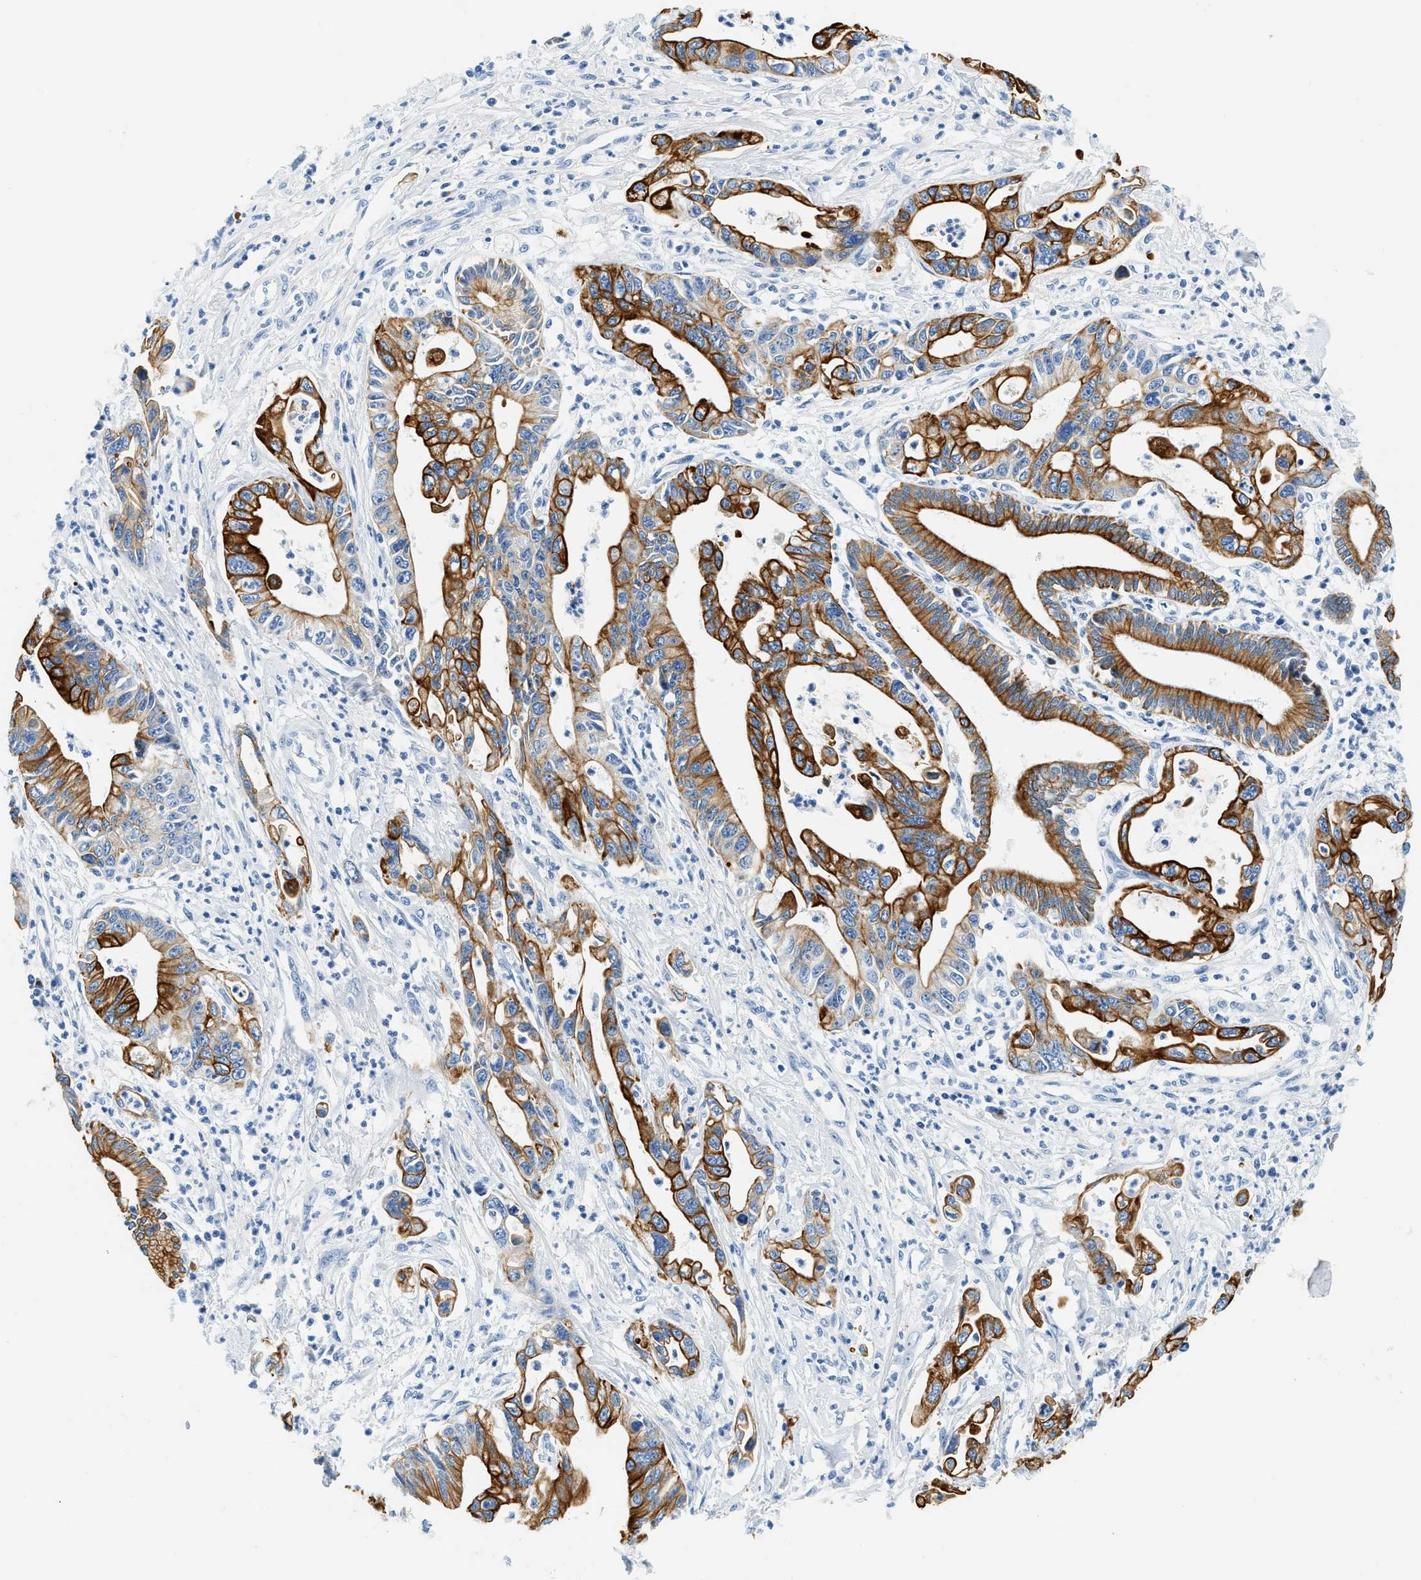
{"staining": {"intensity": "strong", "quantity": ">75%", "location": "cytoplasmic/membranous"}, "tissue": "pancreatic cancer", "cell_type": "Tumor cells", "image_type": "cancer", "snomed": [{"axis": "morphology", "description": "Adenocarcinoma, NOS"}, {"axis": "topography", "description": "Pancreas"}], "caption": "Immunohistochemical staining of pancreatic cancer (adenocarcinoma) demonstrates strong cytoplasmic/membranous protein staining in about >75% of tumor cells.", "gene": "STXBP2", "patient": {"sex": "male", "age": 56}}